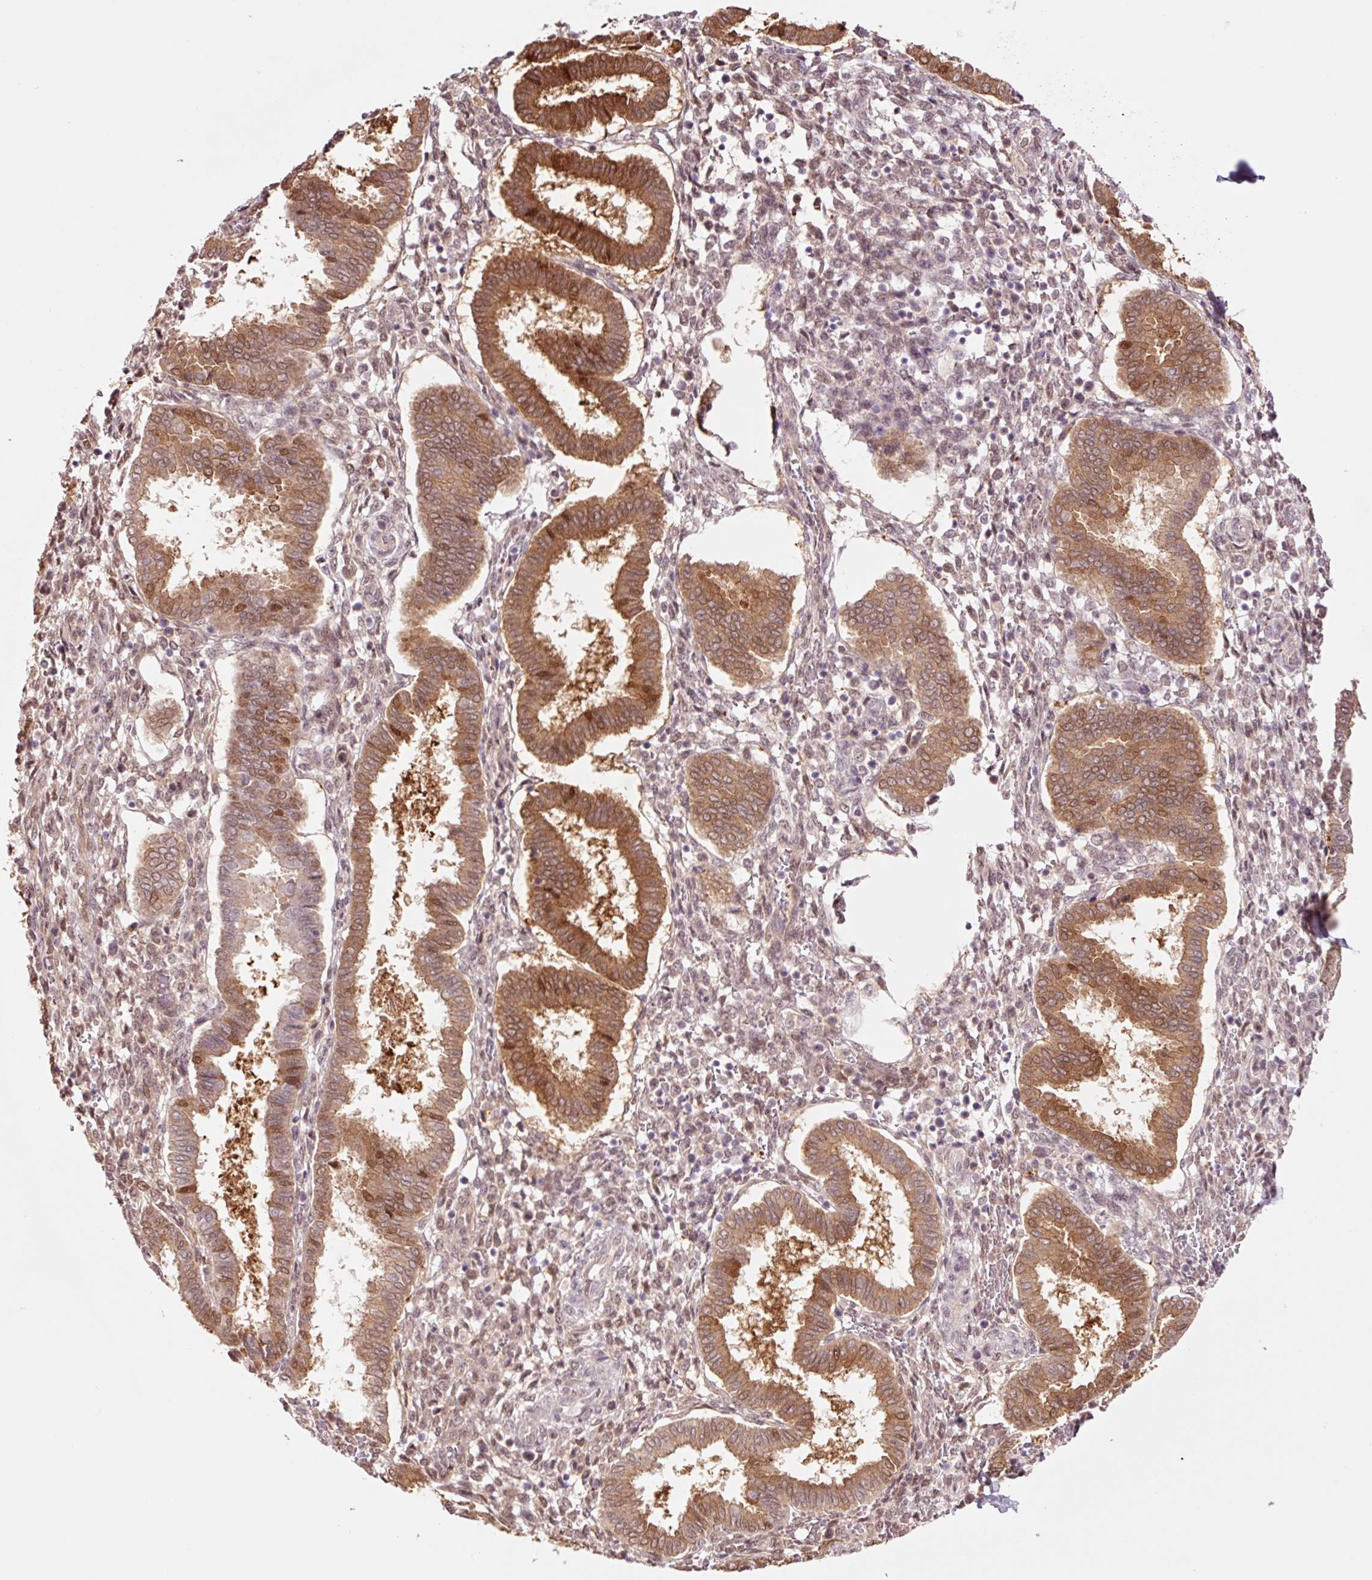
{"staining": {"intensity": "moderate", "quantity": "<25%", "location": "nuclear"}, "tissue": "endometrium", "cell_type": "Cells in endometrial stroma", "image_type": "normal", "snomed": [{"axis": "morphology", "description": "Normal tissue, NOS"}, {"axis": "topography", "description": "Endometrium"}], "caption": "Endometrium stained with a brown dye exhibits moderate nuclear positive positivity in approximately <25% of cells in endometrial stroma.", "gene": "FBXL14", "patient": {"sex": "female", "age": 24}}